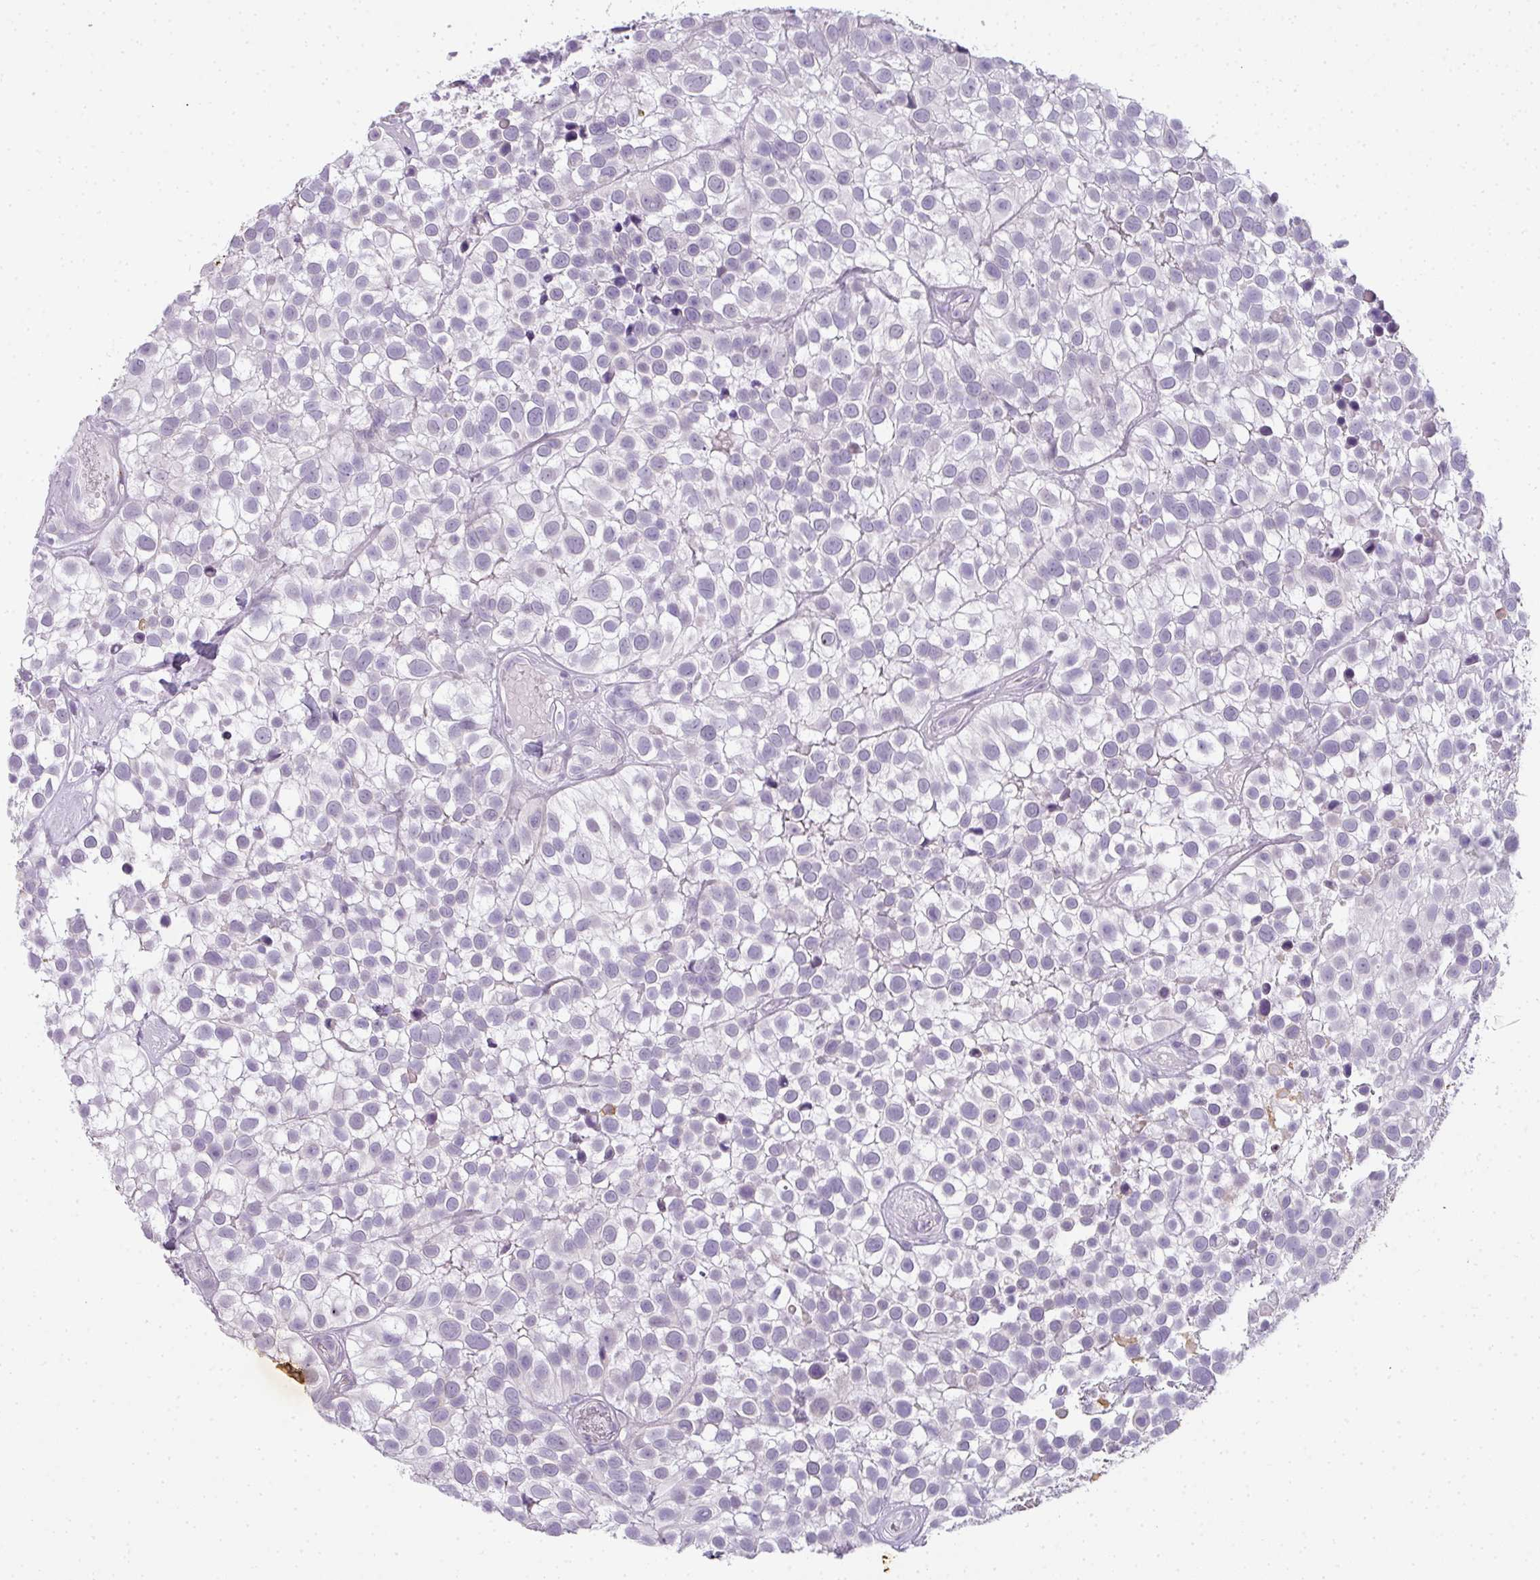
{"staining": {"intensity": "negative", "quantity": "none", "location": "none"}, "tissue": "urothelial cancer", "cell_type": "Tumor cells", "image_type": "cancer", "snomed": [{"axis": "morphology", "description": "Urothelial carcinoma, High grade"}, {"axis": "topography", "description": "Urinary bladder"}], "caption": "An IHC photomicrograph of urothelial carcinoma (high-grade) is shown. There is no staining in tumor cells of urothelial carcinoma (high-grade). (DAB (3,3'-diaminobenzidine) IHC visualized using brightfield microscopy, high magnification).", "gene": "RBMY1F", "patient": {"sex": "male", "age": 56}}